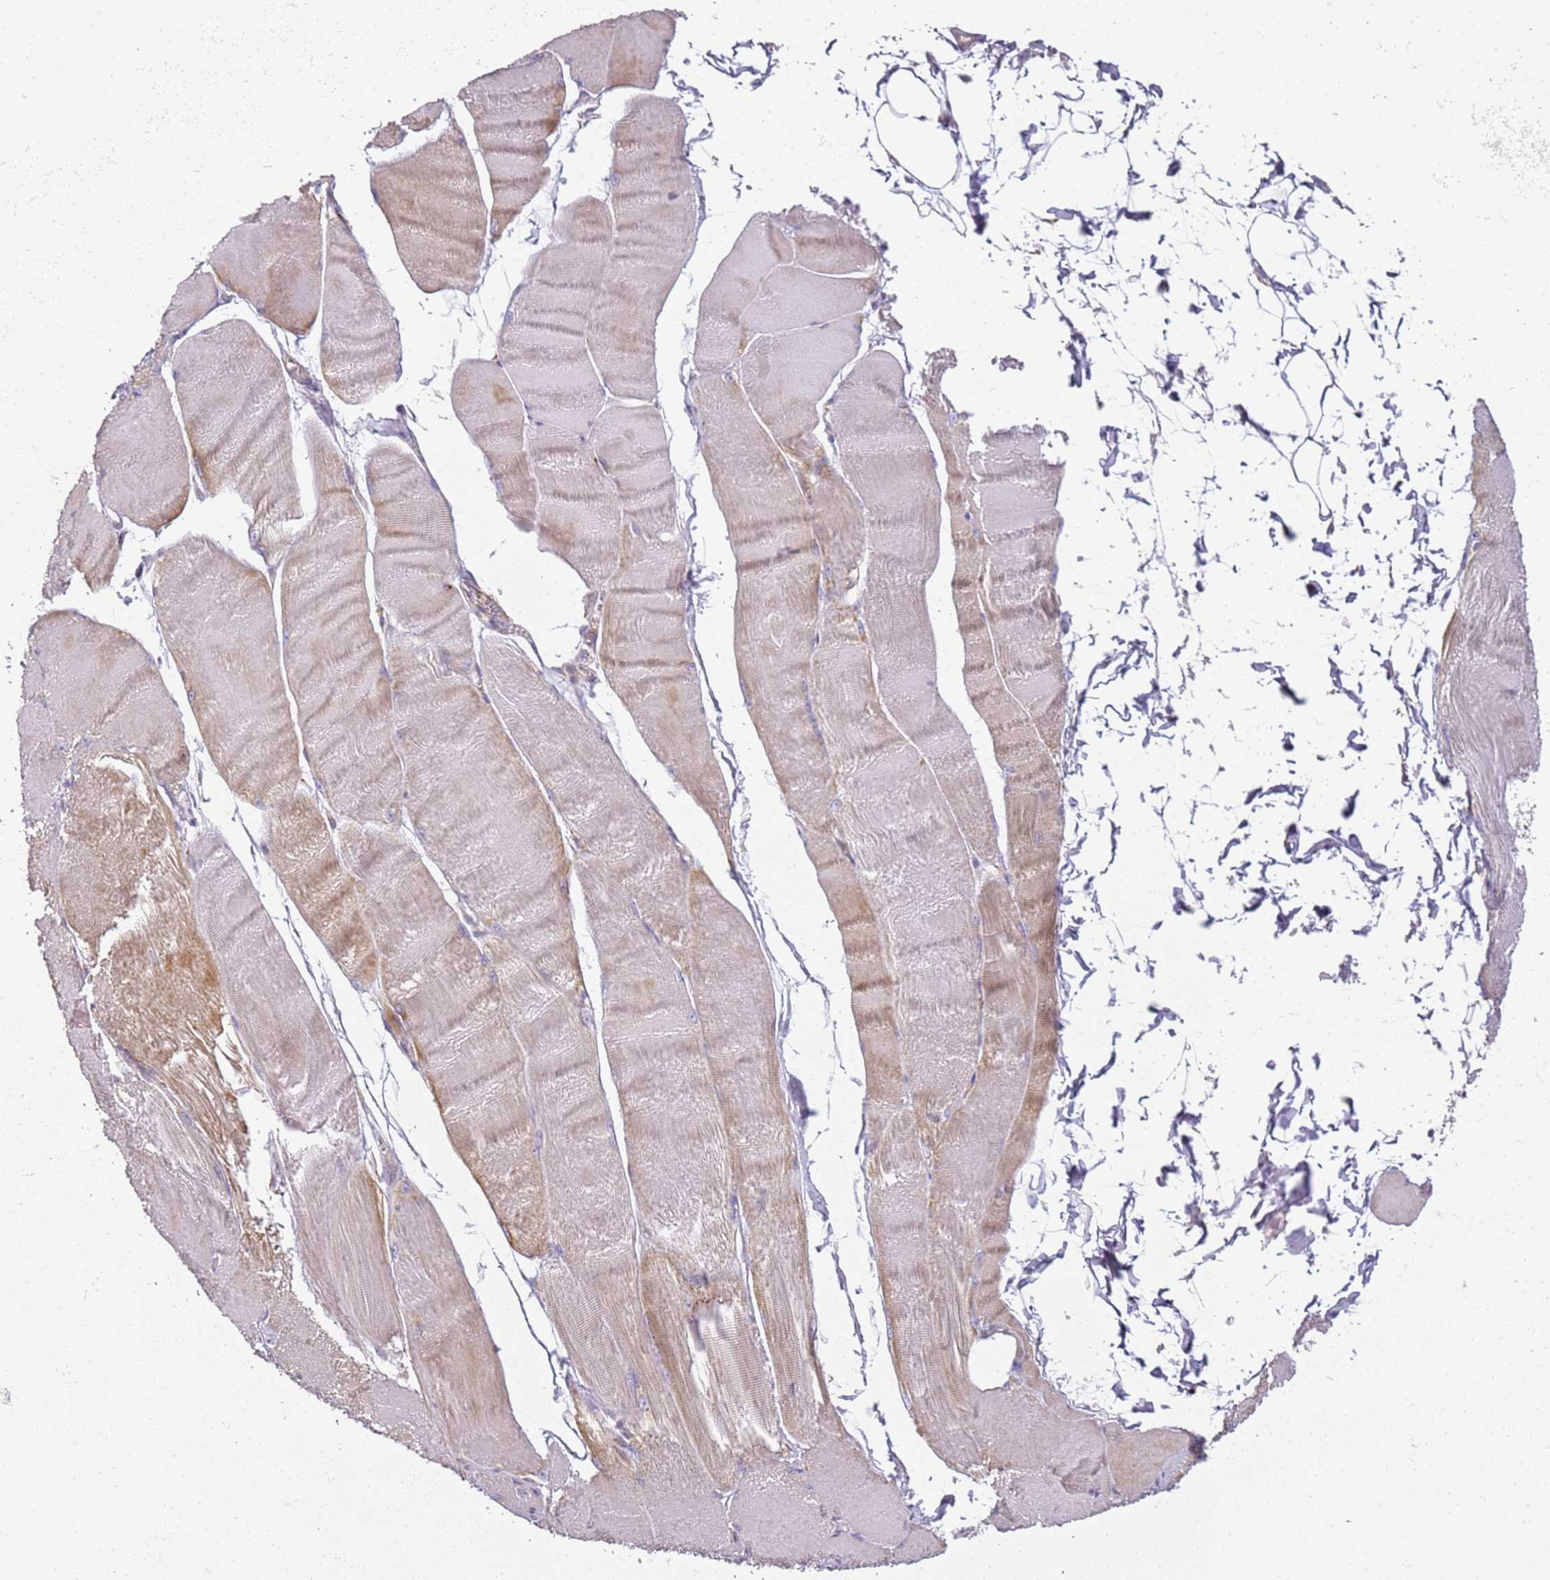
{"staining": {"intensity": "moderate", "quantity": "25%-75%", "location": "cytoplasmic/membranous"}, "tissue": "skeletal muscle", "cell_type": "Myocytes", "image_type": "normal", "snomed": [{"axis": "morphology", "description": "Normal tissue, NOS"}, {"axis": "morphology", "description": "Basal cell carcinoma"}, {"axis": "topography", "description": "Skeletal muscle"}], "caption": "Immunohistochemical staining of benign human skeletal muscle demonstrates 25%-75% levels of moderate cytoplasmic/membranous protein expression in approximately 25%-75% of myocytes.", "gene": "TMEM200C", "patient": {"sex": "female", "age": 64}}